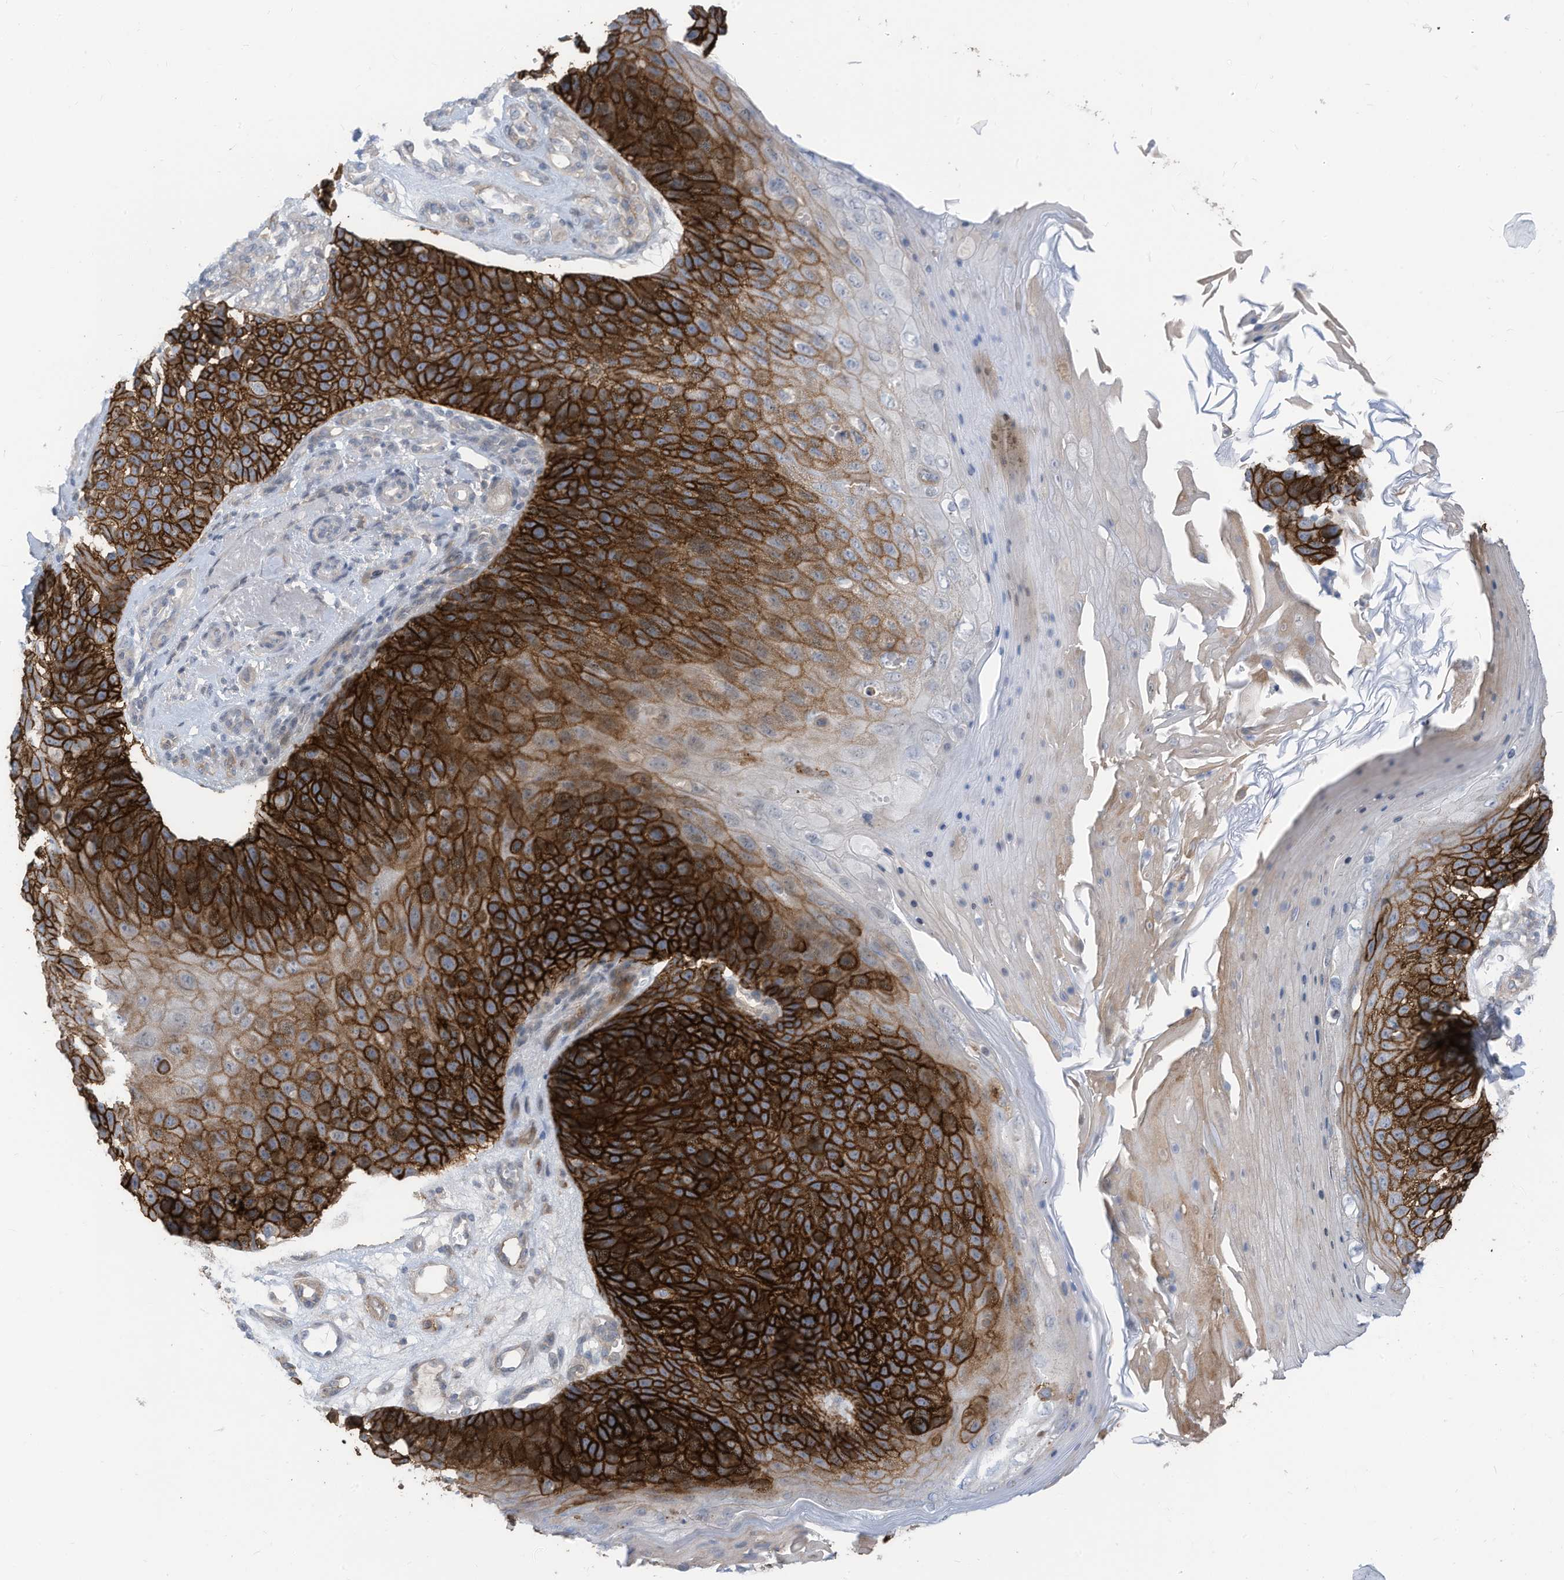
{"staining": {"intensity": "strong", "quantity": ">75%", "location": "cytoplasmic/membranous"}, "tissue": "skin cancer", "cell_type": "Tumor cells", "image_type": "cancer", "snomed": [{"axis": "morphology", "description": "Squamous cell carcinoma, NOS"}, {"axis": "topography", "description": "Skin"}], "caption": "The image displays staining of skin squamous cell carcinoma, revealing strong cytoplasmic/membranous protein staining (brown color) within tumor cells.", "gene": "SLC1A5", "patient": {"sex": "female", "age": 88}}